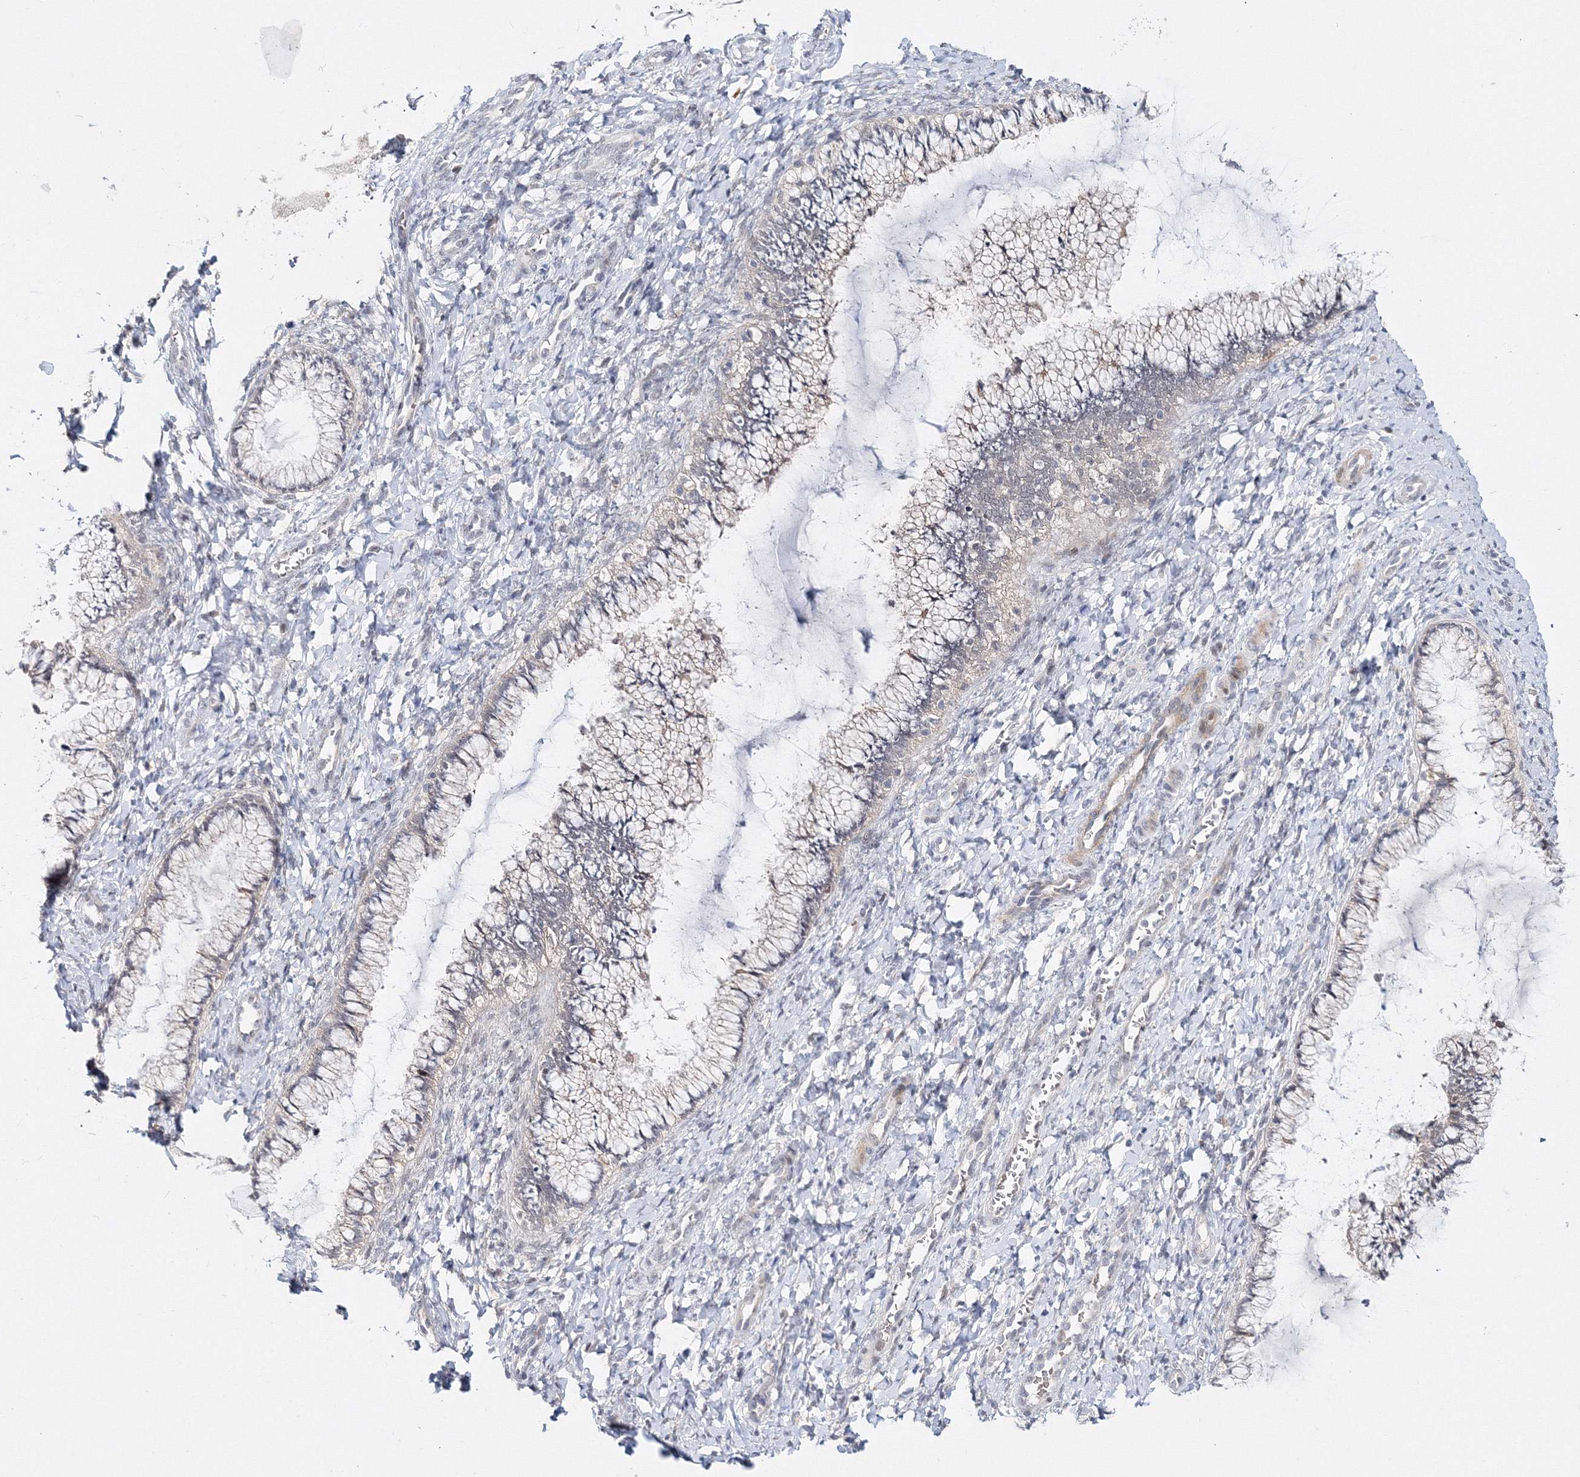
{"staining": {"intensity": "negative", "quantity": "none", "location": "none"}, "tissue": "cervix", "cell_type": "Glandular cells", "image_type": "normal", "snomed": [{"axis": "morphology", "description": "Normal tissue, NOS"}, {"axis": "morphology", "description": "Adenocarcinoma, NOS"}, {"axis": "topography", "description": "Cervix"}], "caption": "High power microscopy histopathology image of an IHC image of normal cervix, revealing no significant staining in glandular cells. (DAB IHC, high magnification).", "gene": "C11orf52", "patient": {"sex": "female", "age": 29}}